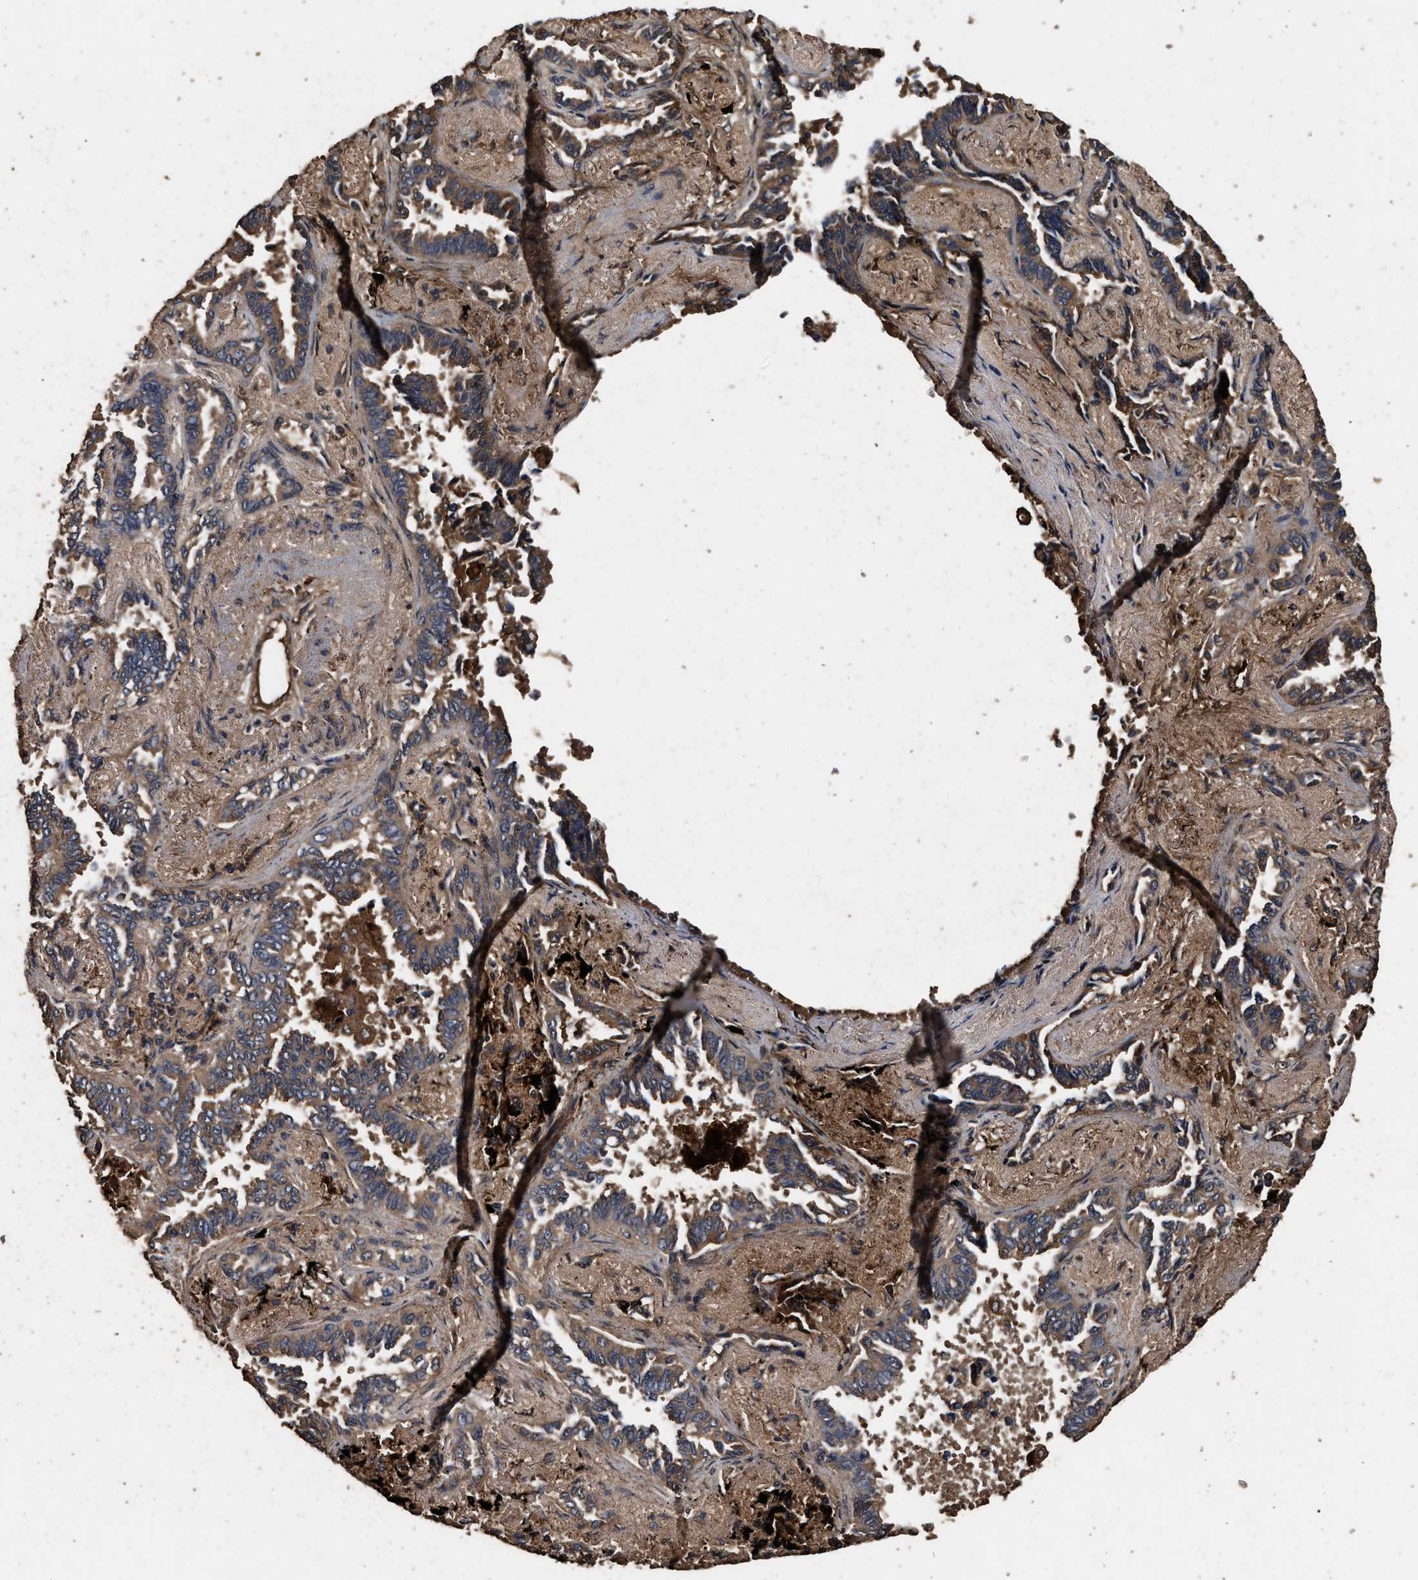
{"staining": {"intensity": "weak", "quantity": "25%-75%", "location": "cytoplasmic/membranous"}, "tissue": "lung cancer", "cell_type": "Tumor cells", "image_type": "cancer", "snomed": [{"axis": "morphology", "description": "Adenocarcinoma, NOS"}, {"axis": "topography", "description": "Lung"}], "caption": "Protein expression analysis of lung adenocarcinoma reveals weak cytoplasmic/membranous staining in approximately 25%-75% of tumor cells.", "gene": "KYAT1", "patient": {"sex": "male", "age": 59}}